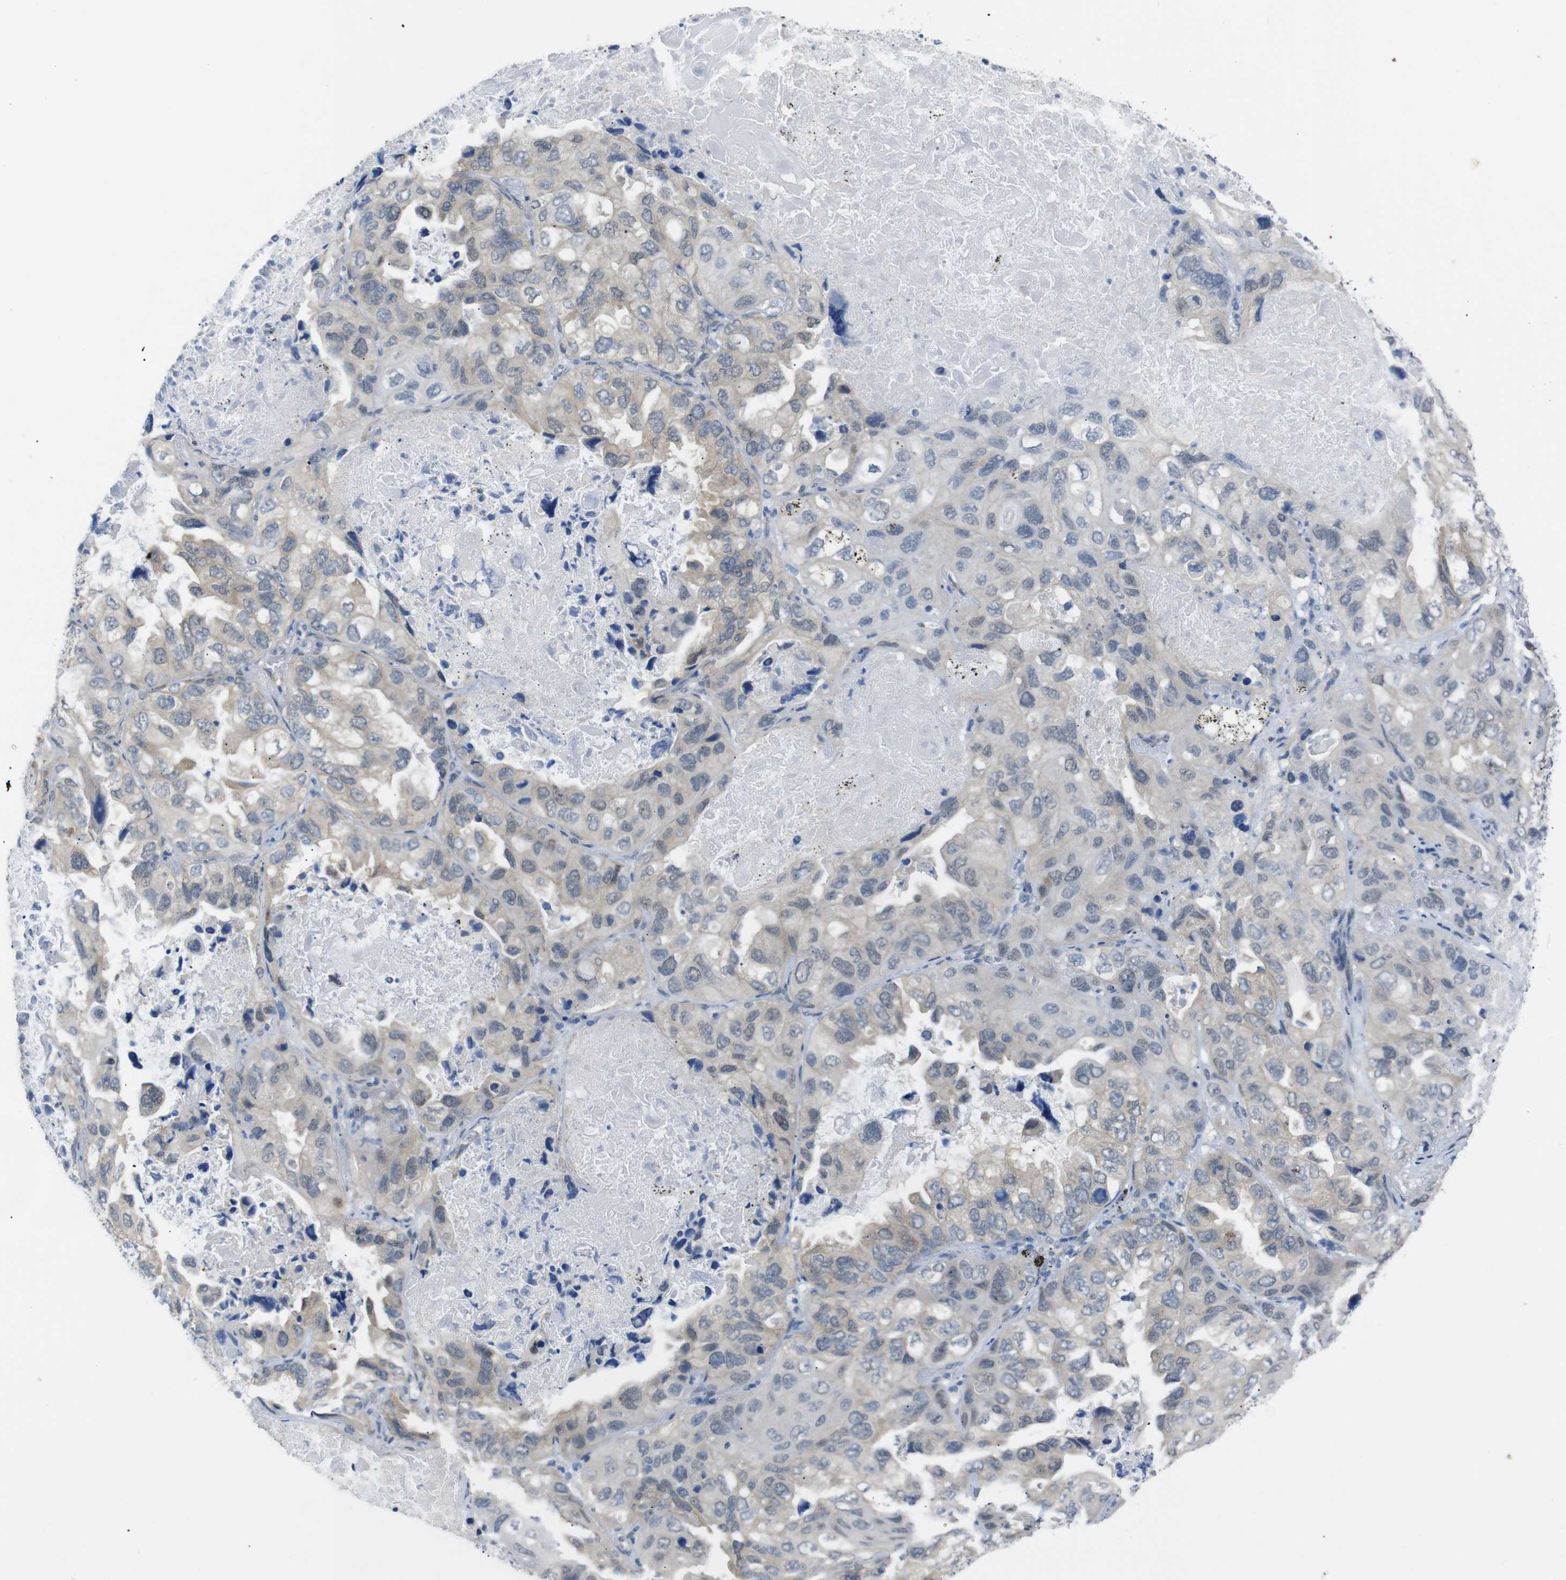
{"staining": {"intensity": "weak", "quantity": "<25%", "location": "cytoplasmic/membranous"}, "tissue": "lung cancer", "cell_type": "Tumor cells", "image_type": "cancer", "snomed": [{"axis": "morphology", "description": "Squamous cell carcinoma, NOS"}, {"axis": "topography", "description": "Lung"}], "caption": "Image shows no significant protein staining in tumor cells of lung cancer (squamous cell carcinoma).", "gene": "GPR158", "patient": {"sex": "female", "age": 73}}